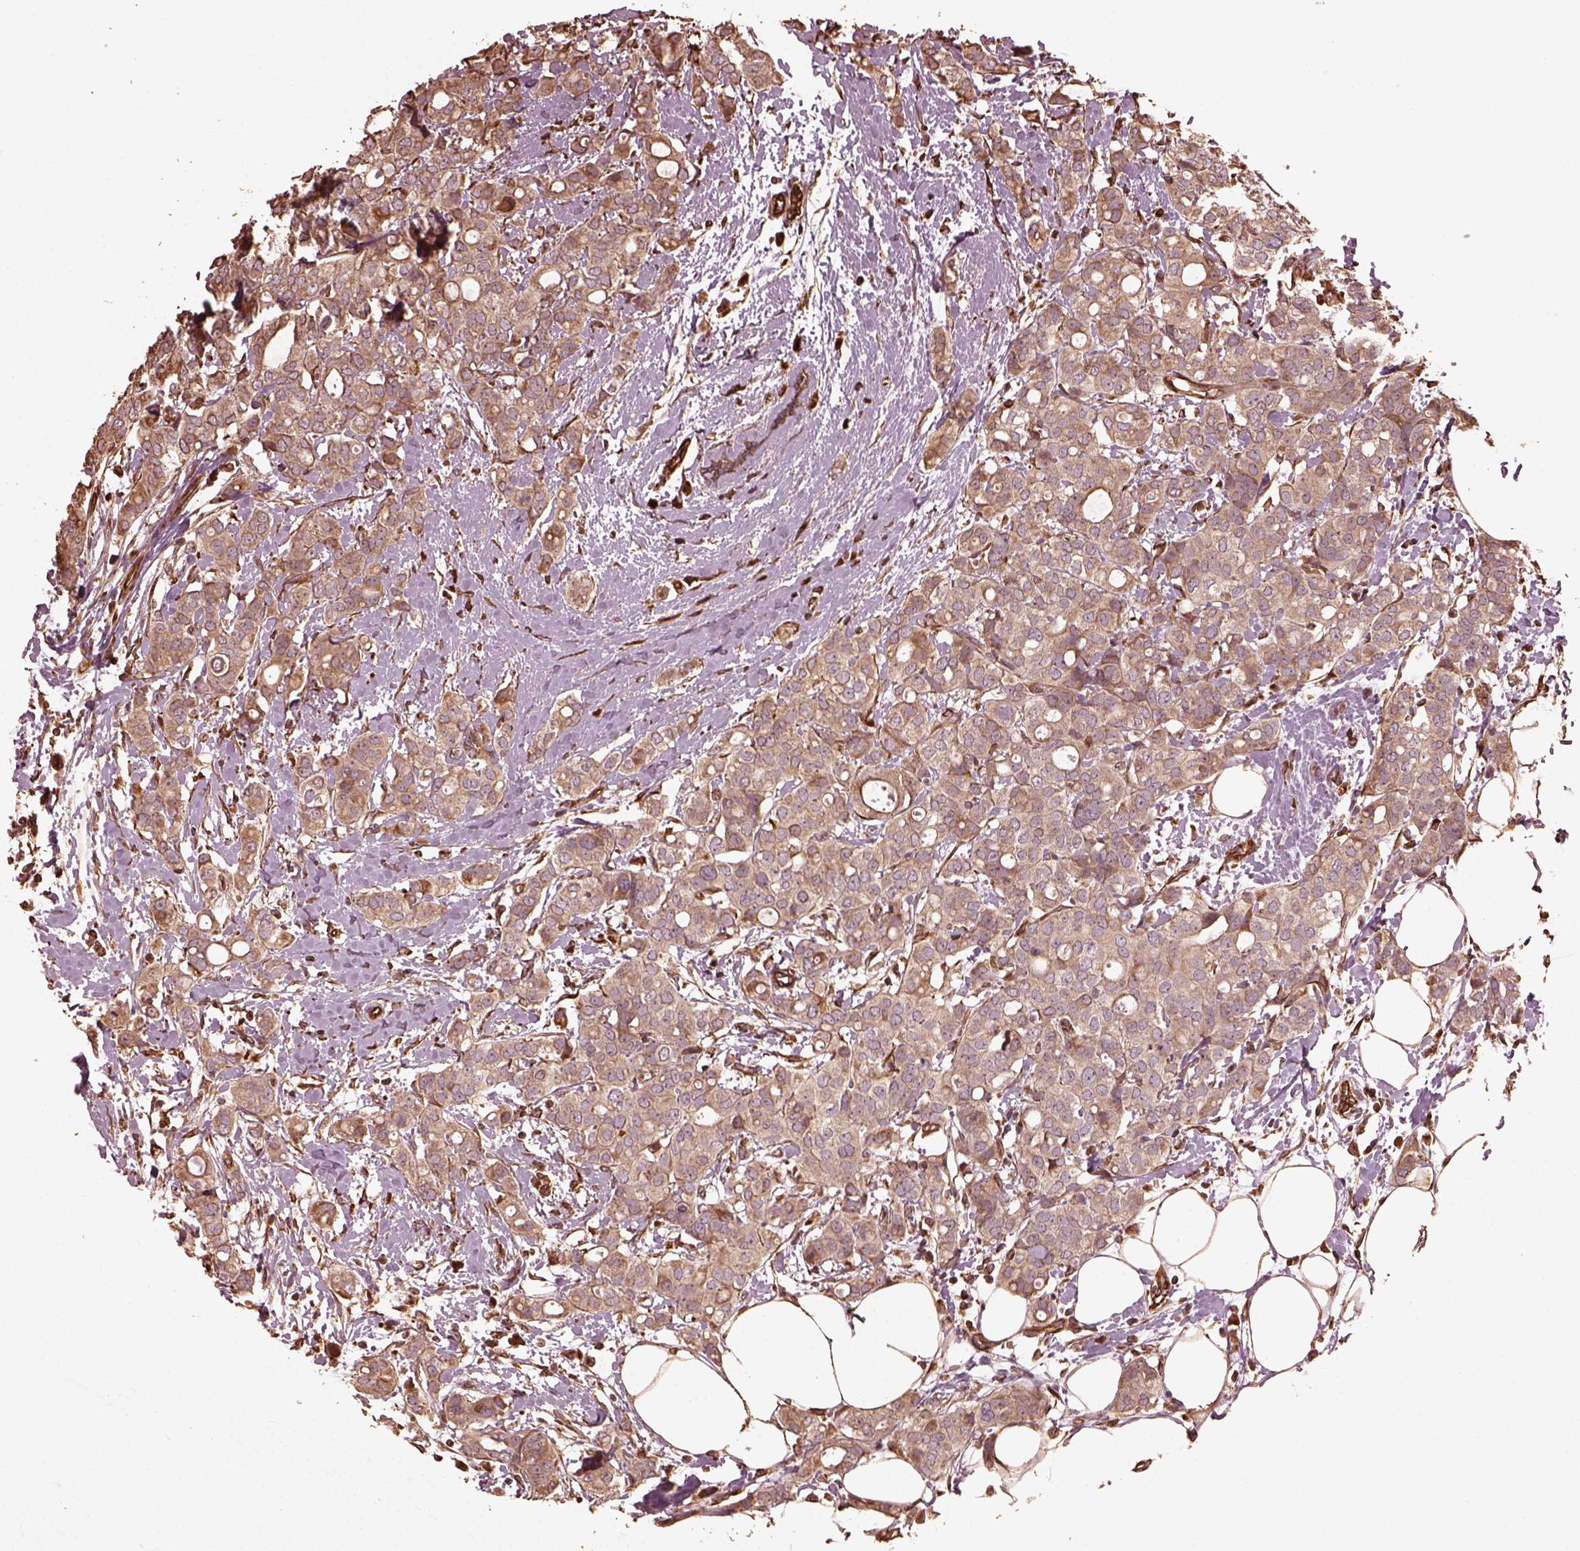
{"staining": {"intensity": "weak", "quantity": ">75%", "location": "cytoplasmic/membranous"}, "tissue": "breast cancer", "cell_type": "Tumor cells", "image_type": "cancer", "snomed": [{"axis": "morphology", "description": "Duct carcinoma"}, {"axis": "topography", "description": "Breast"}], "caption": "Human intraductal carcinoma (breast) stained with a brown dye reveals weak cytoplasmic/membranous positive staining in approximately >75% of tumor cells.", "gene": "GTPBP1", "patient": {"sex": "female", "age": 40}}